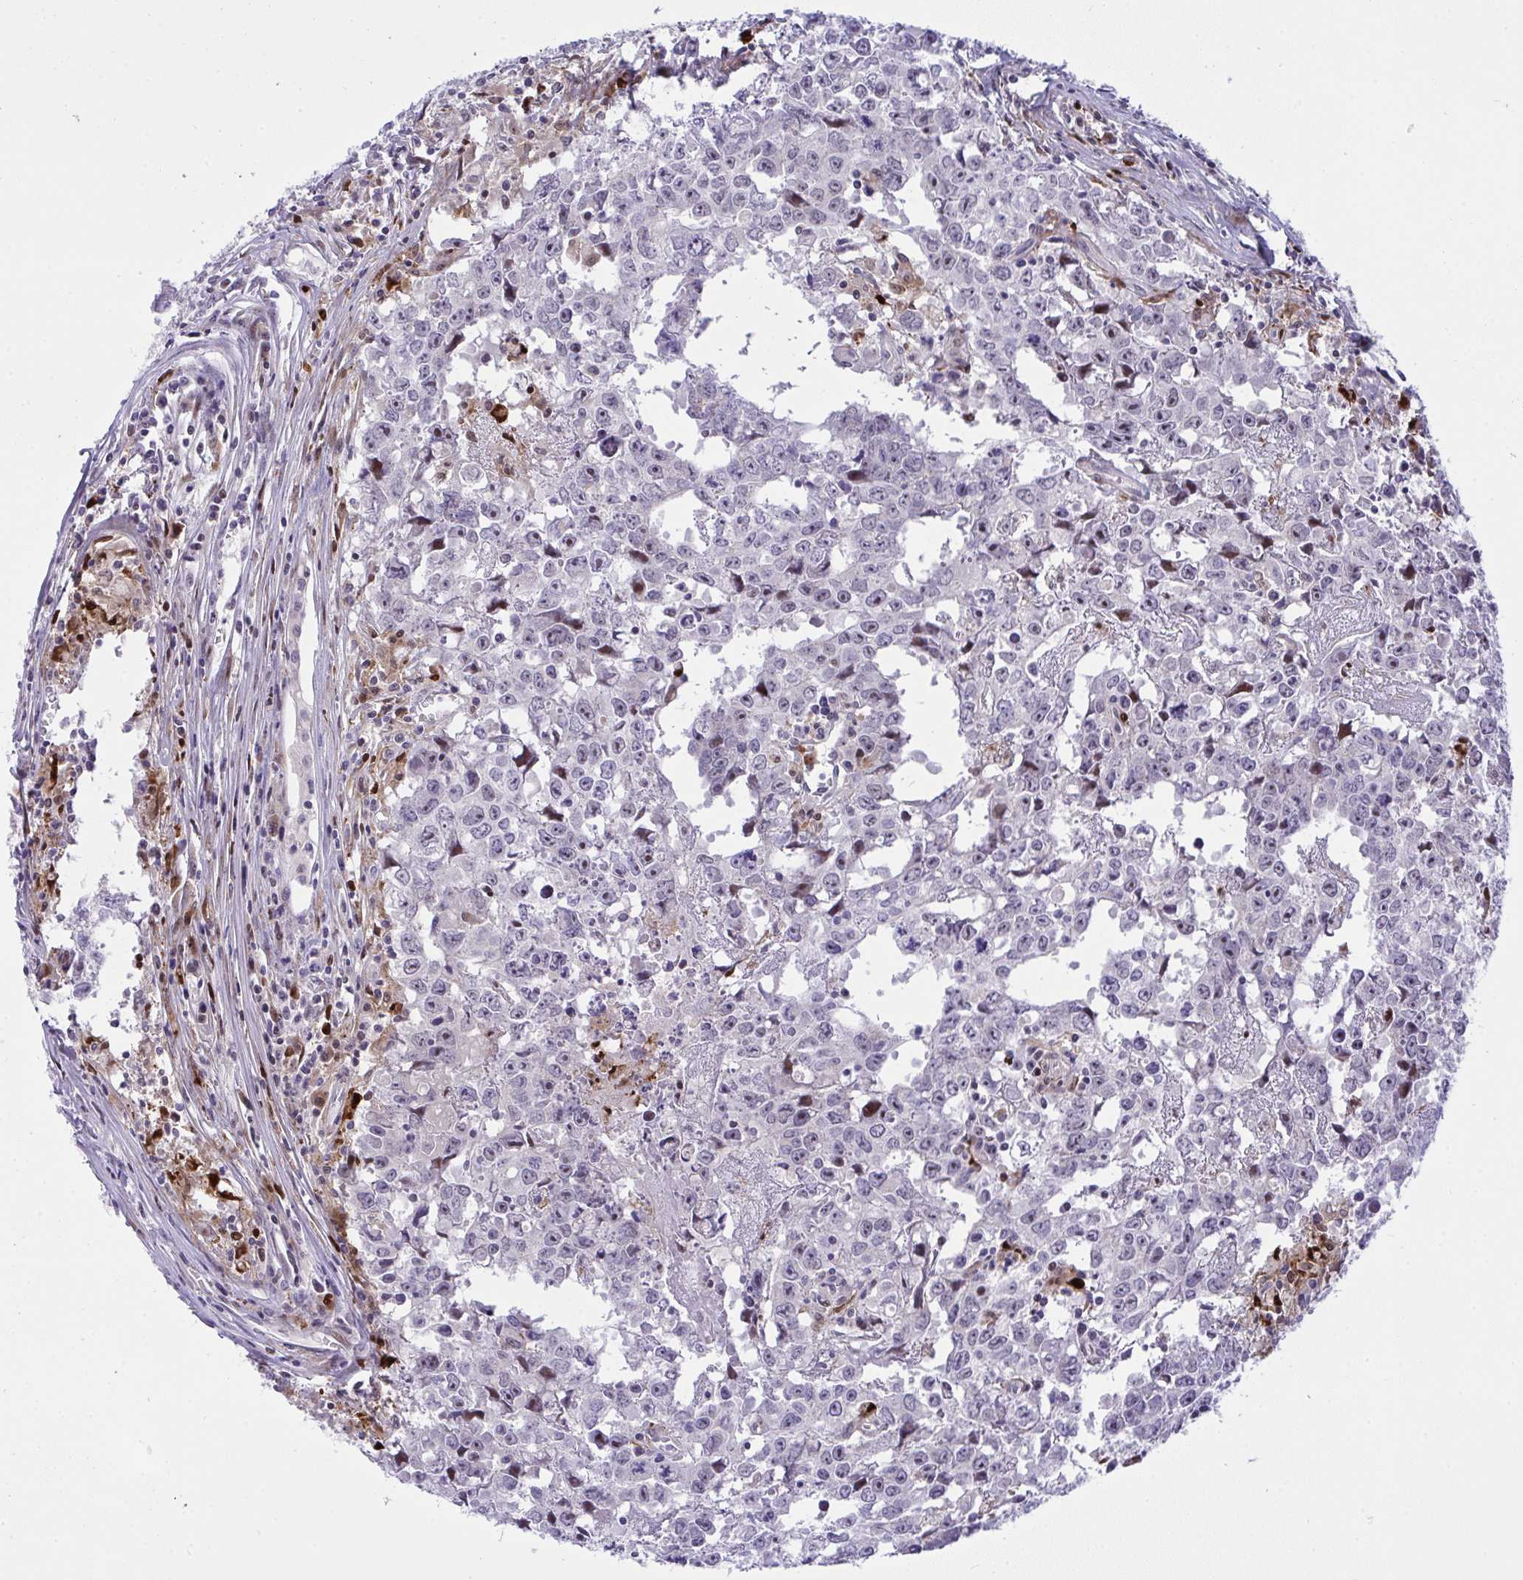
{"staining": {"intensity": "negative", "quantity": "none", "location": "none"}, "tissue": "testis cancer", "cell_type": "Tumor cells", "image_type": "cancer", "snomed": [{"axis": "morphology", "description": "Carcinoma, Embryonal, NOS"}, {"axis": "topography", "description": "Testis"}], "caption": "Histopathology image shows no protein positivity in tumor cells of embryonal carcinoma (testis) tissue.", "gene": "ZNF554", "patient": {"sex": "male", "age": 22}}